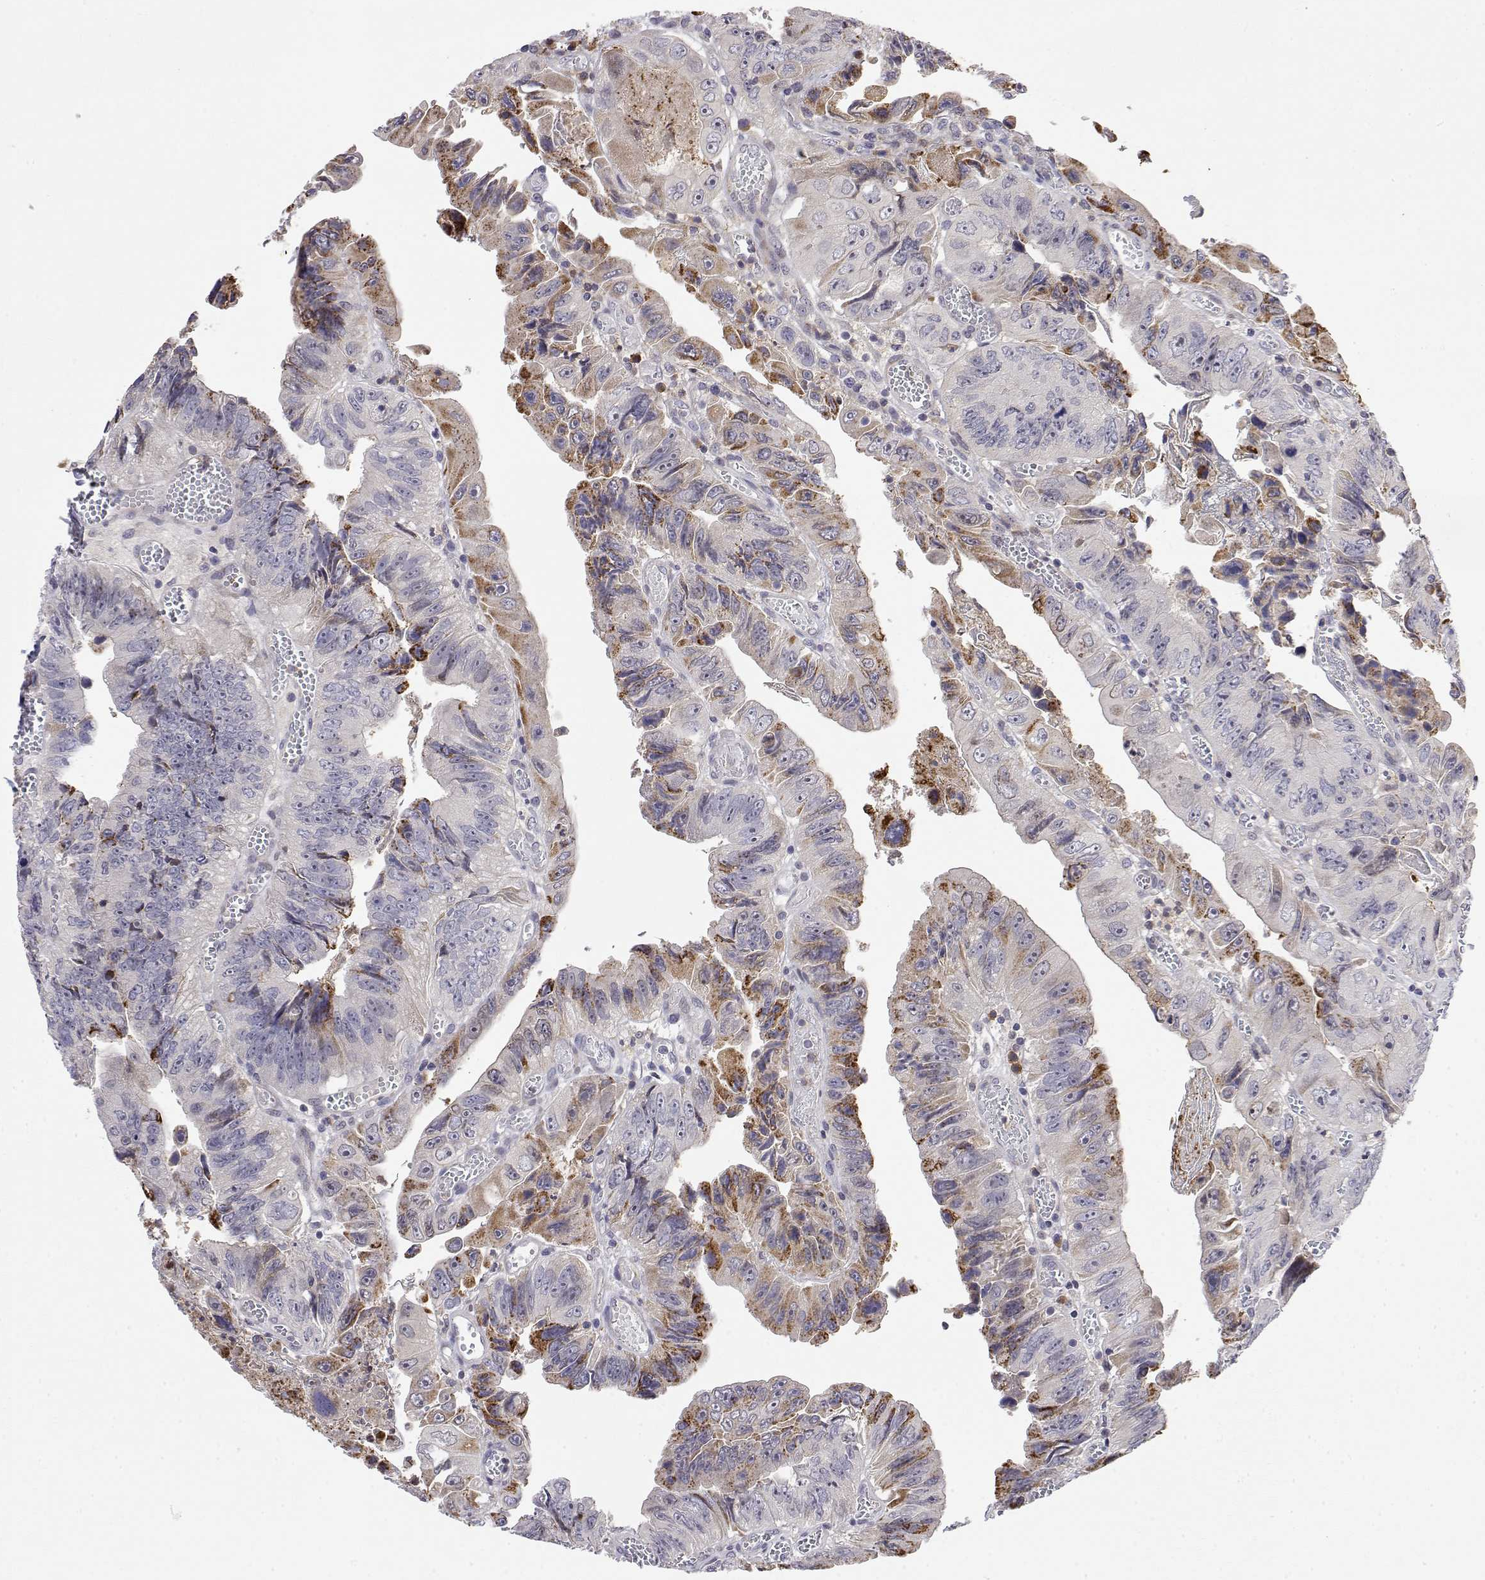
{"staining": {"intensity": "moderate", "quantity": "<25%", "location": "cytoplasmic/membranous"}, "tissue": "colorectal cancer", "cell_type": "Tumor cells", "image_type": "cancer", "snomed": [{"axis": "morphology", "description": "Adenocarcinoma, NOS"}, {"axis": "topography", "description": "Colon"}], "caption": "Immunohistochemical staining of colorectal cancer (adenocarcinoma) exhibits moderate cytoplasmic/membranous protein positivity in approximately <25% of tumor cells. (DAB IHC, brown staining for protein, blue staining for nuclei).", "gene": "IGFBP4", "patient": {"sex": "female", "age": 84}}